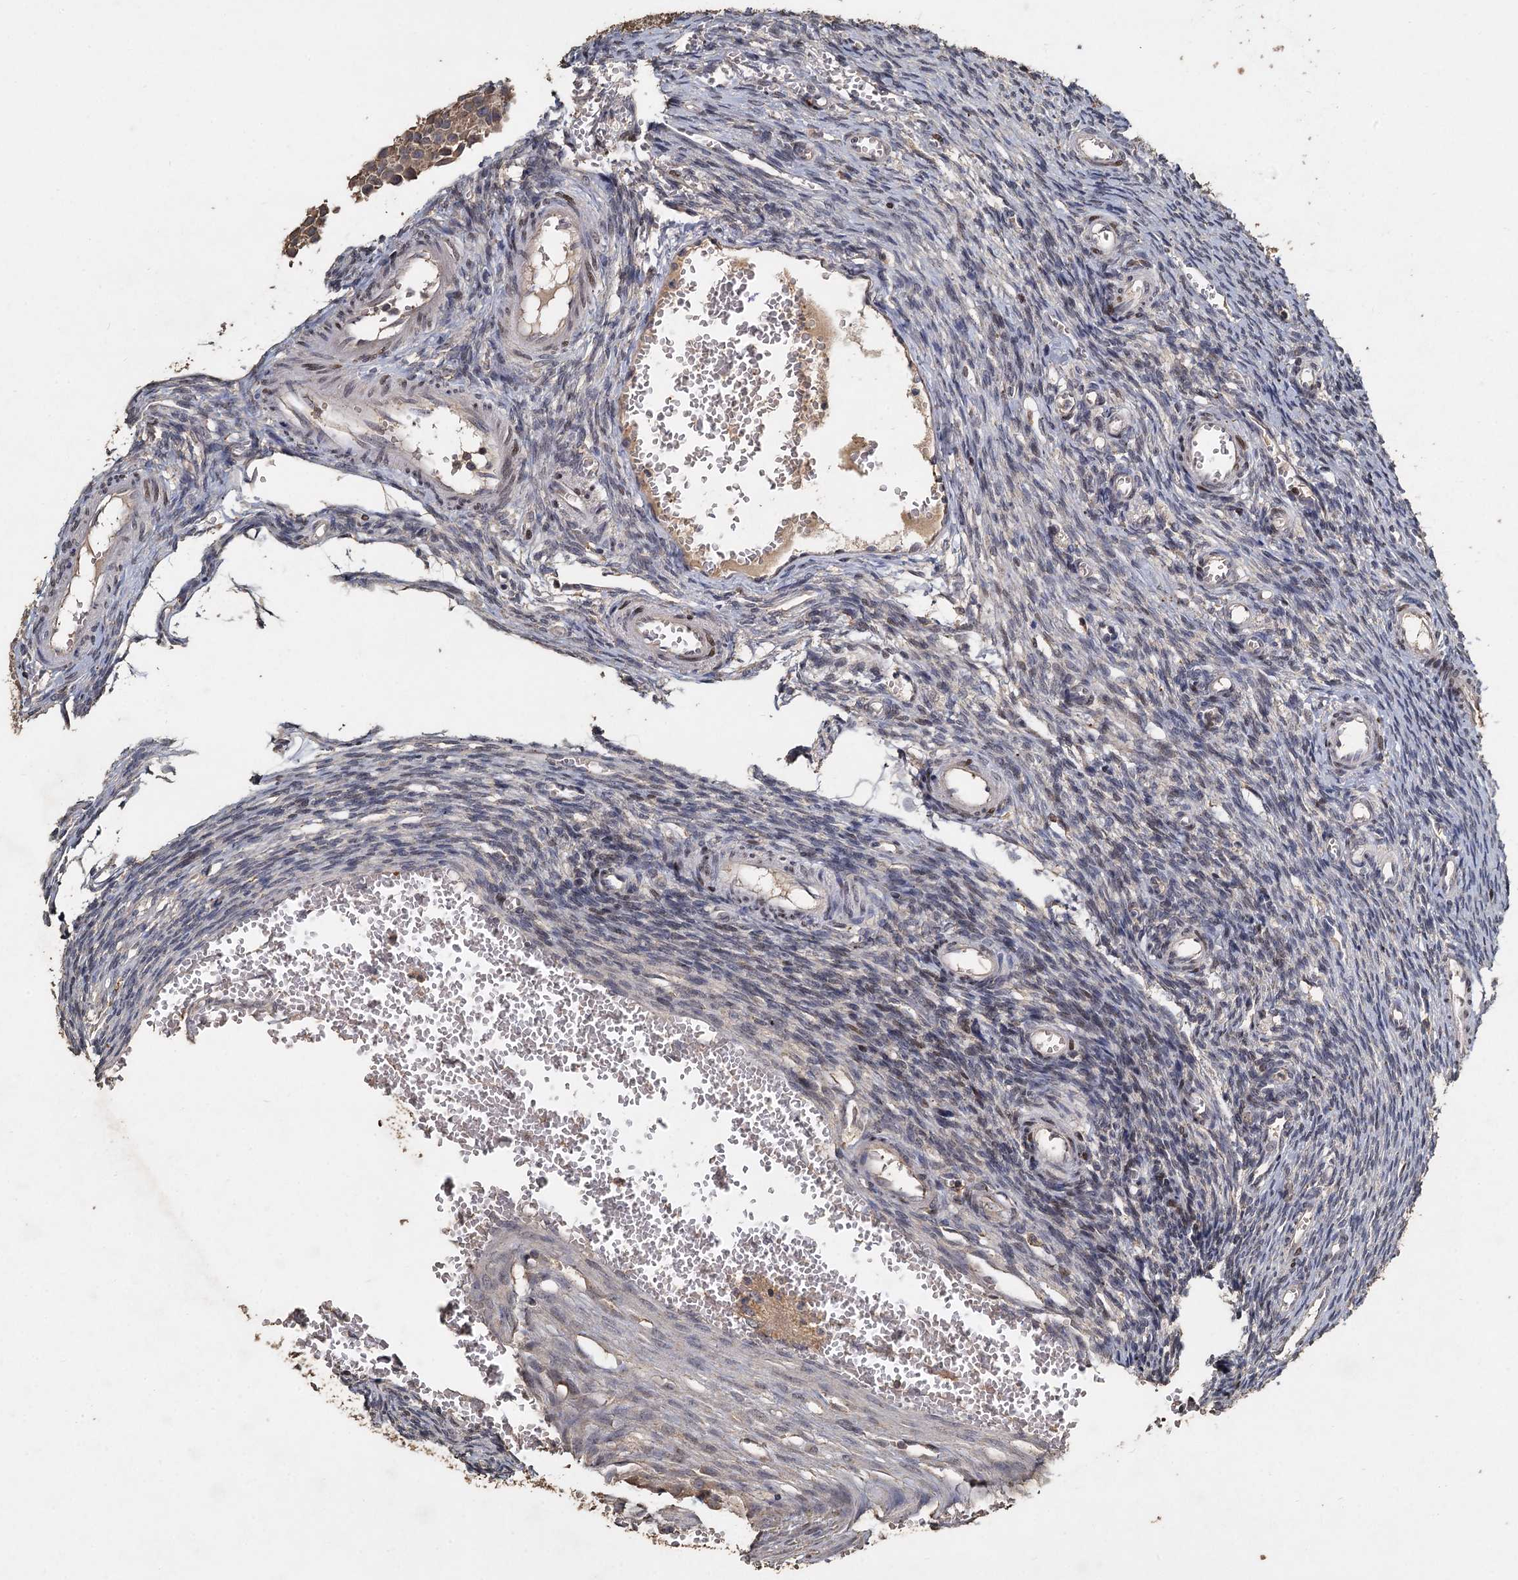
{"staining": {"intensity": "negative", "quantity": "none", "location": "none"}, "tissue": "ovary", "cell_type": "Ovarian stroma cells", "image_type": "normal", "snomed": [{"axis": "morphology", "description": "Normal tissue, NOS"}, {"axis": "topography", "description": "Ovary"}], "caption": "This is an immunohistochemistry photomicrograph of normal human ovary. There is no expression in ovarian stroma cells.", "gene": "CCDC61", "patient": {"sex": "female", "age": 39}}